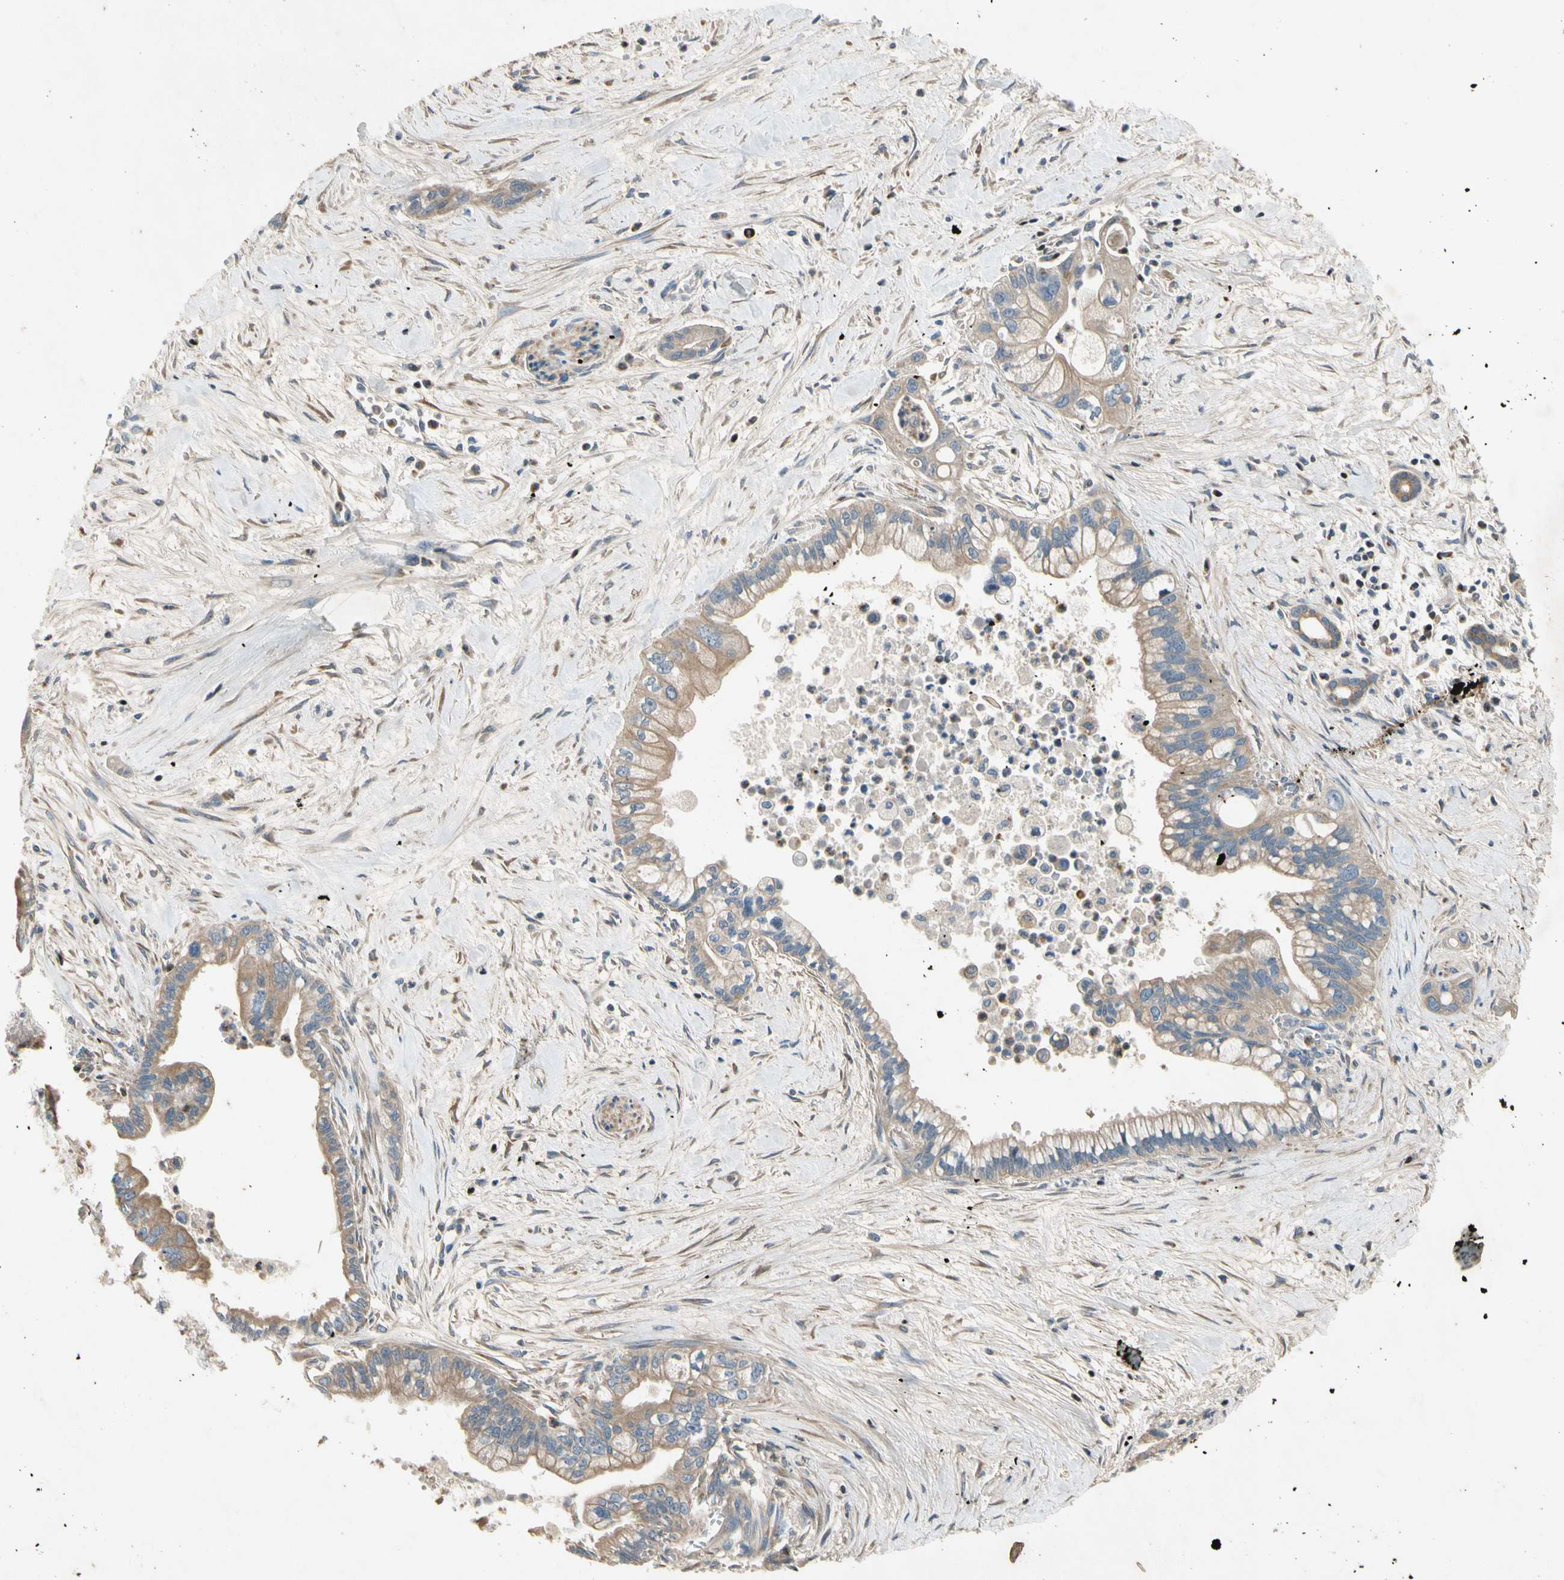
{"staining": {"intensity": "moderate", "quantity": "25%-75%", "location": "cytoplasmic/membranous"}, "tissue": "pancreatic cancer", "cell_type": "Tumor cells", "image_type": "cancer", "snomed": [{"axis": "morphology", "description": "Adenocarcinoma, NOS"}, {"axis": "topography", "description": "Pancreas"}], "caption": "Protein expression analysis of human pancreatic cancer reveals moderate cytoplasmic/membranous staining in about 25%-75% of tumor cells. Ihc stains the protein in brown and the nuclei are stained blue.", "gene": "TBX21", "patient": {"sex": "male", "age": 70}}